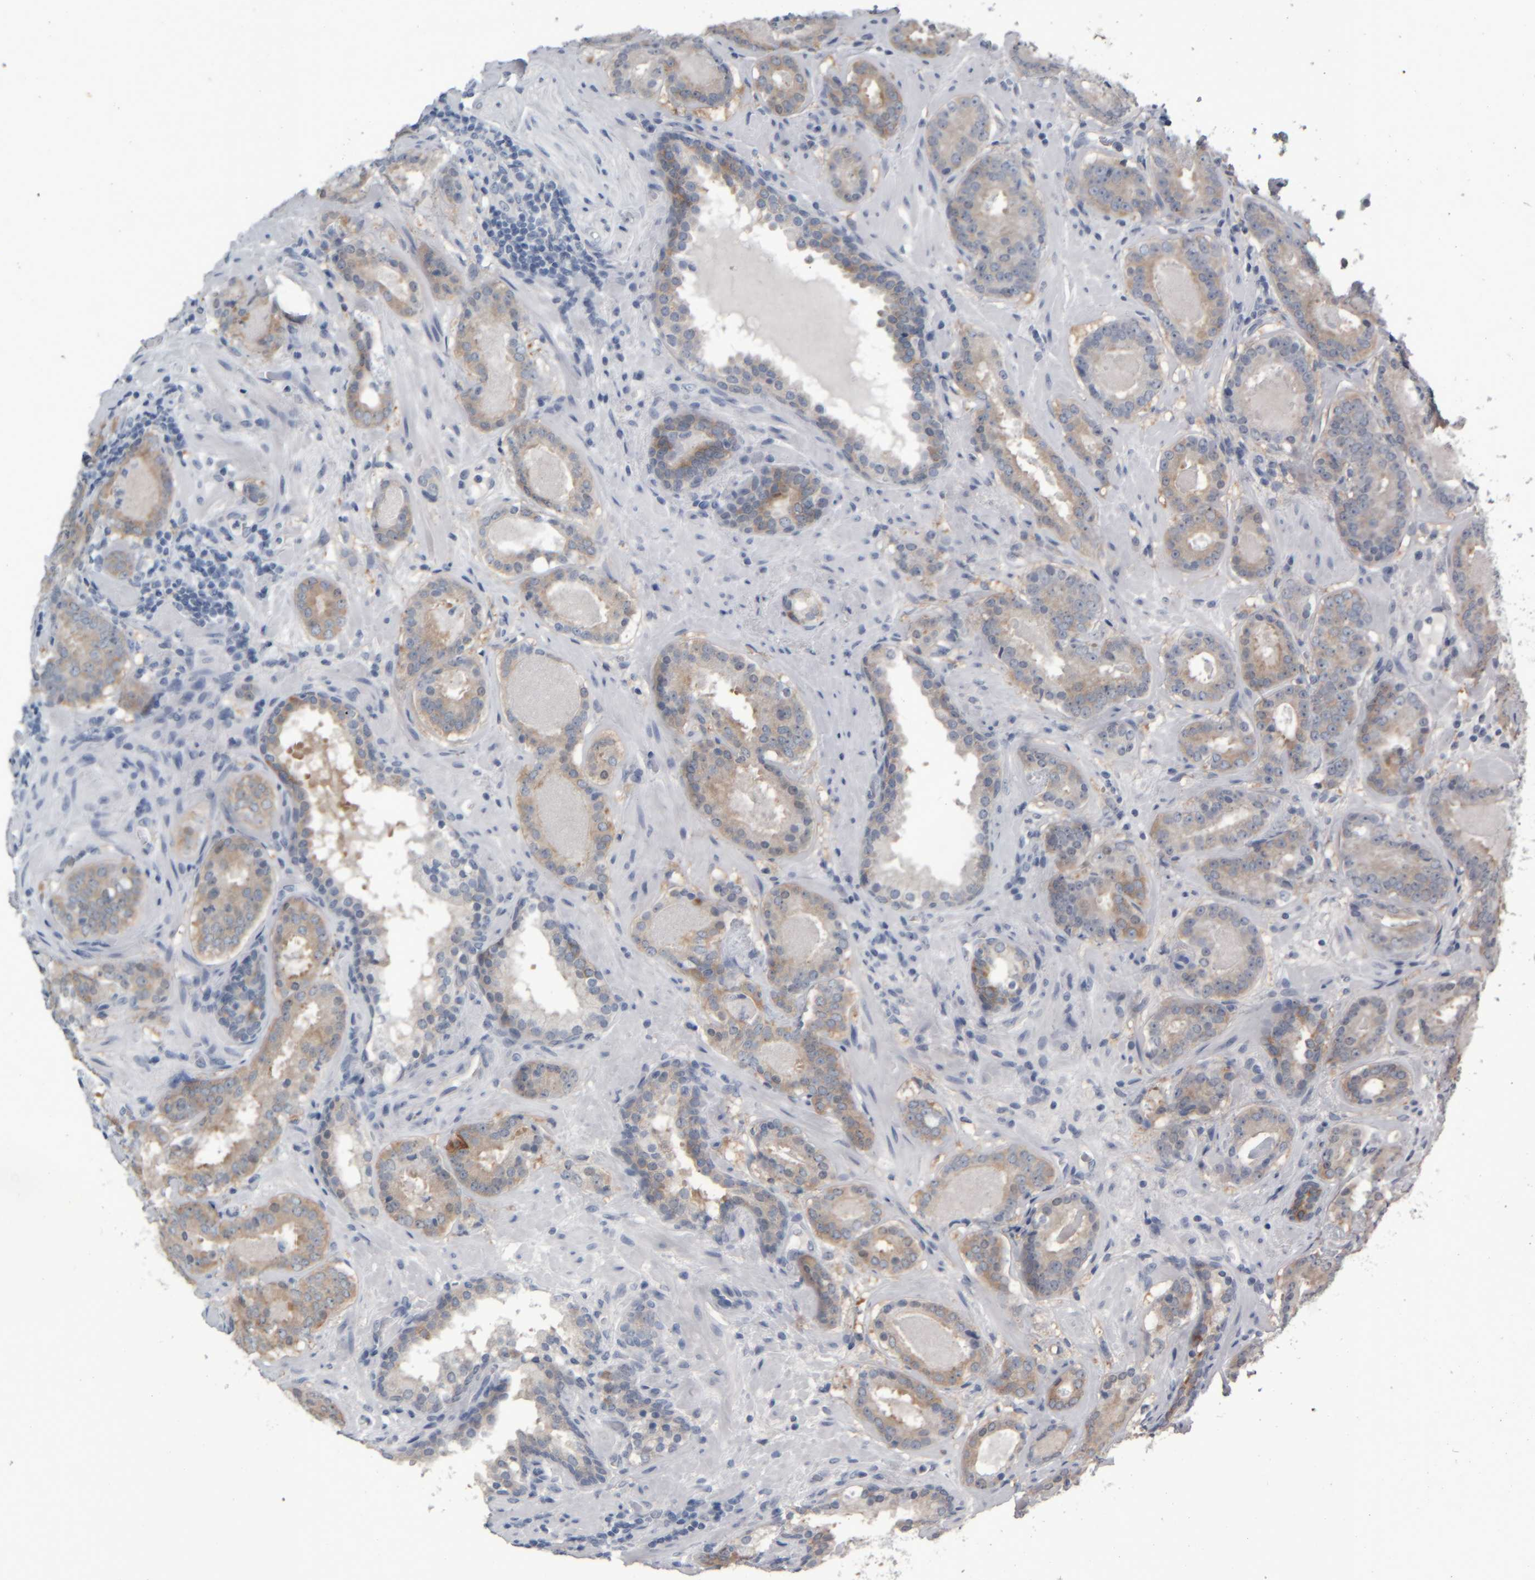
{"staining": {"intensity": "weak", "quantity": ">75%", "location": "cytoplasmic/membranous"}, "tissue": "prostate cancer", "cell_type": "Tumor cells", "image_type": "cancer", "snomed": [{"axis": "morphology", "description": "Adenocarcinoma, Low grade"}, {"axis": "topography", "description": "Prostate"}], "caption": "IHC of adenocarcinoma (low-grade) (prostate) demonstrates low levels of weak cytoplasmic/membranous expression in approximately >75% of tumor cells.", "gene": "COL14A1", "patient": {"sex": "male", "age": 69}}